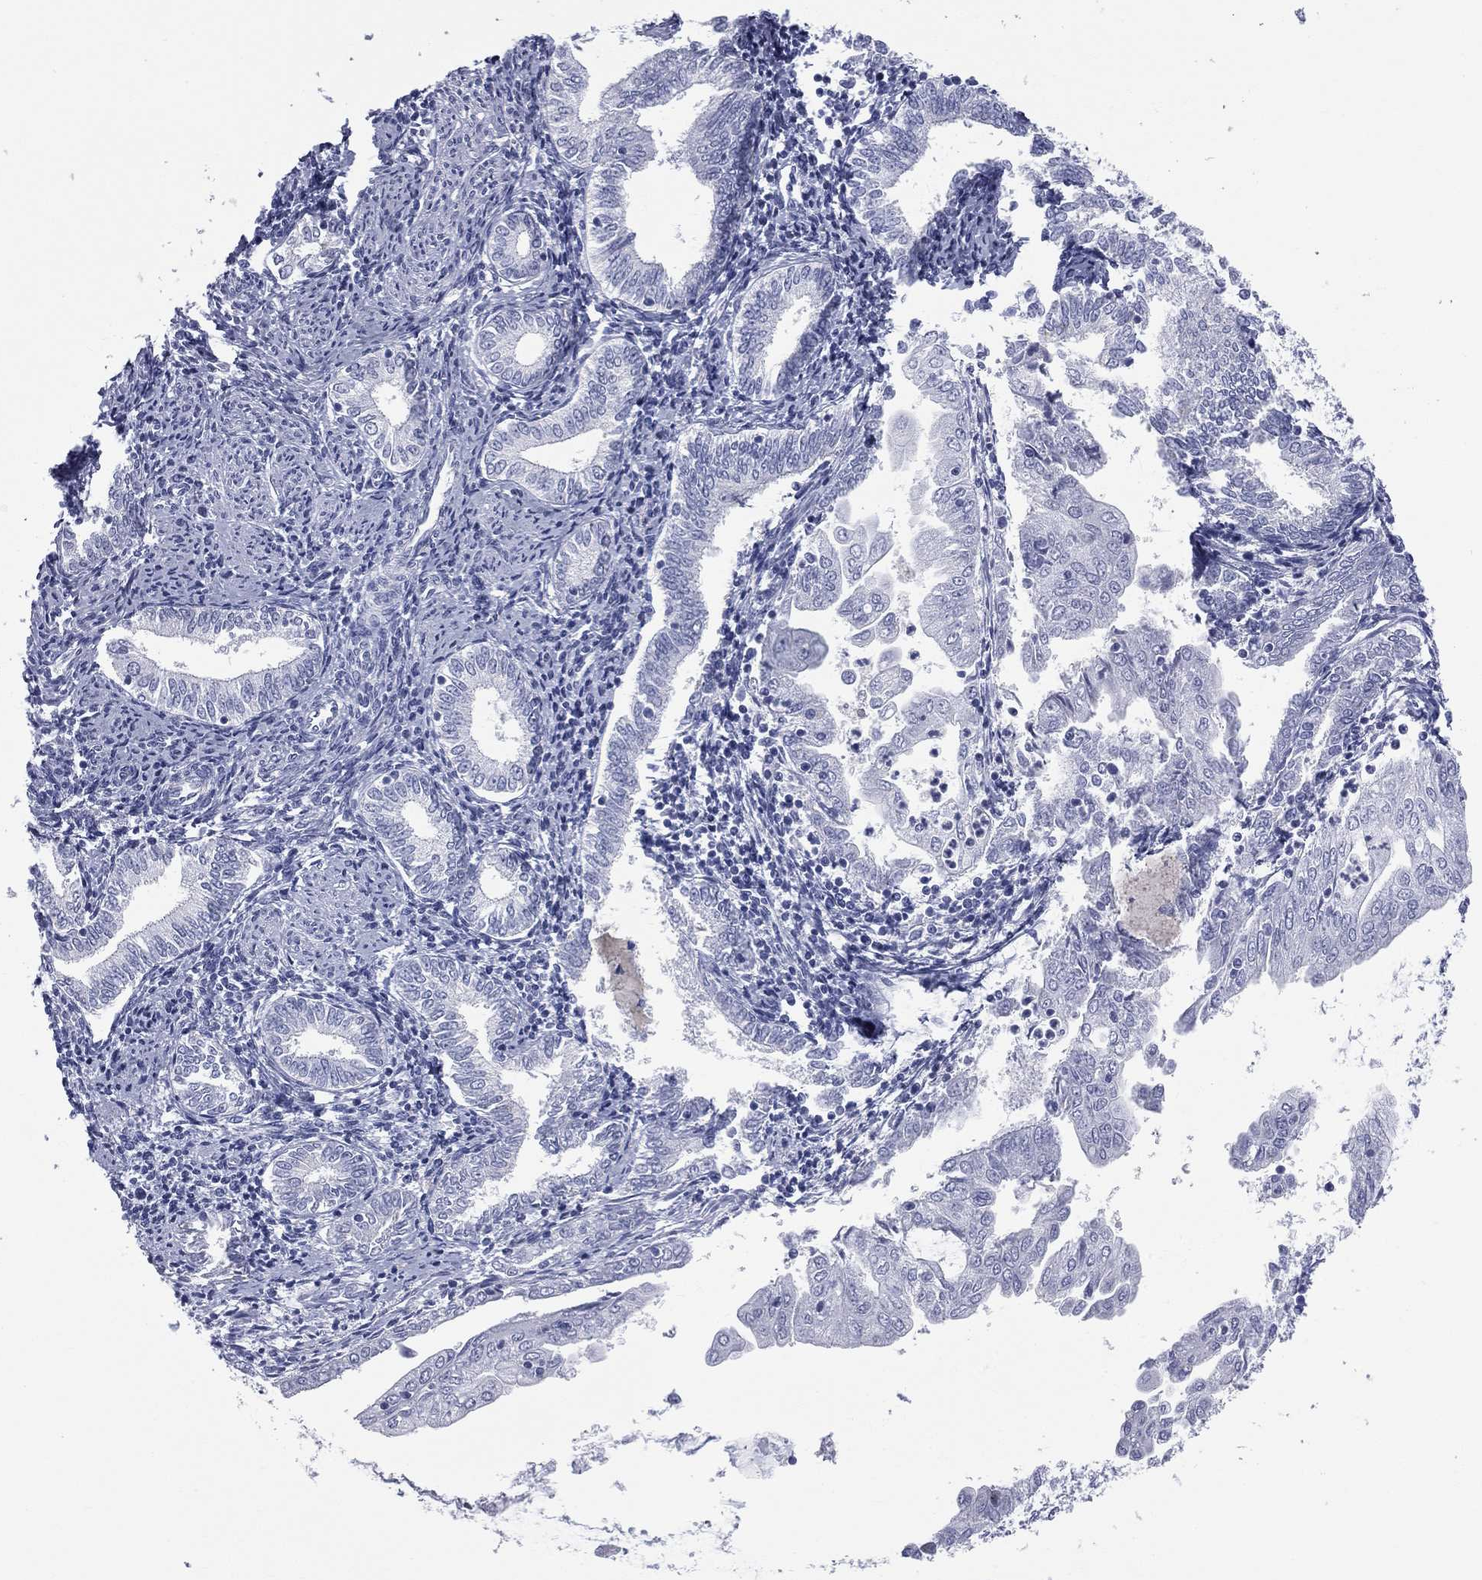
{"staining": {"intensity": "negative", "quantity": "none", "location": "none"}, "tissue": "endometrial cancer", "cell_type": "Tumor cells", "image_type": "cancer", "snomed": [{"axis": "morphology", "description": "Adenocarcinoma, NOS"}, {"axis": "topography", "description": "Endometrium"}], "caption": "This is an immunohistochemistry (IHC) image of endometrial cancer (adenocarcinoma). There is no expression in tumor cells.", "gene": "MLN", "patient": {"sex": "female", "age": 56}}